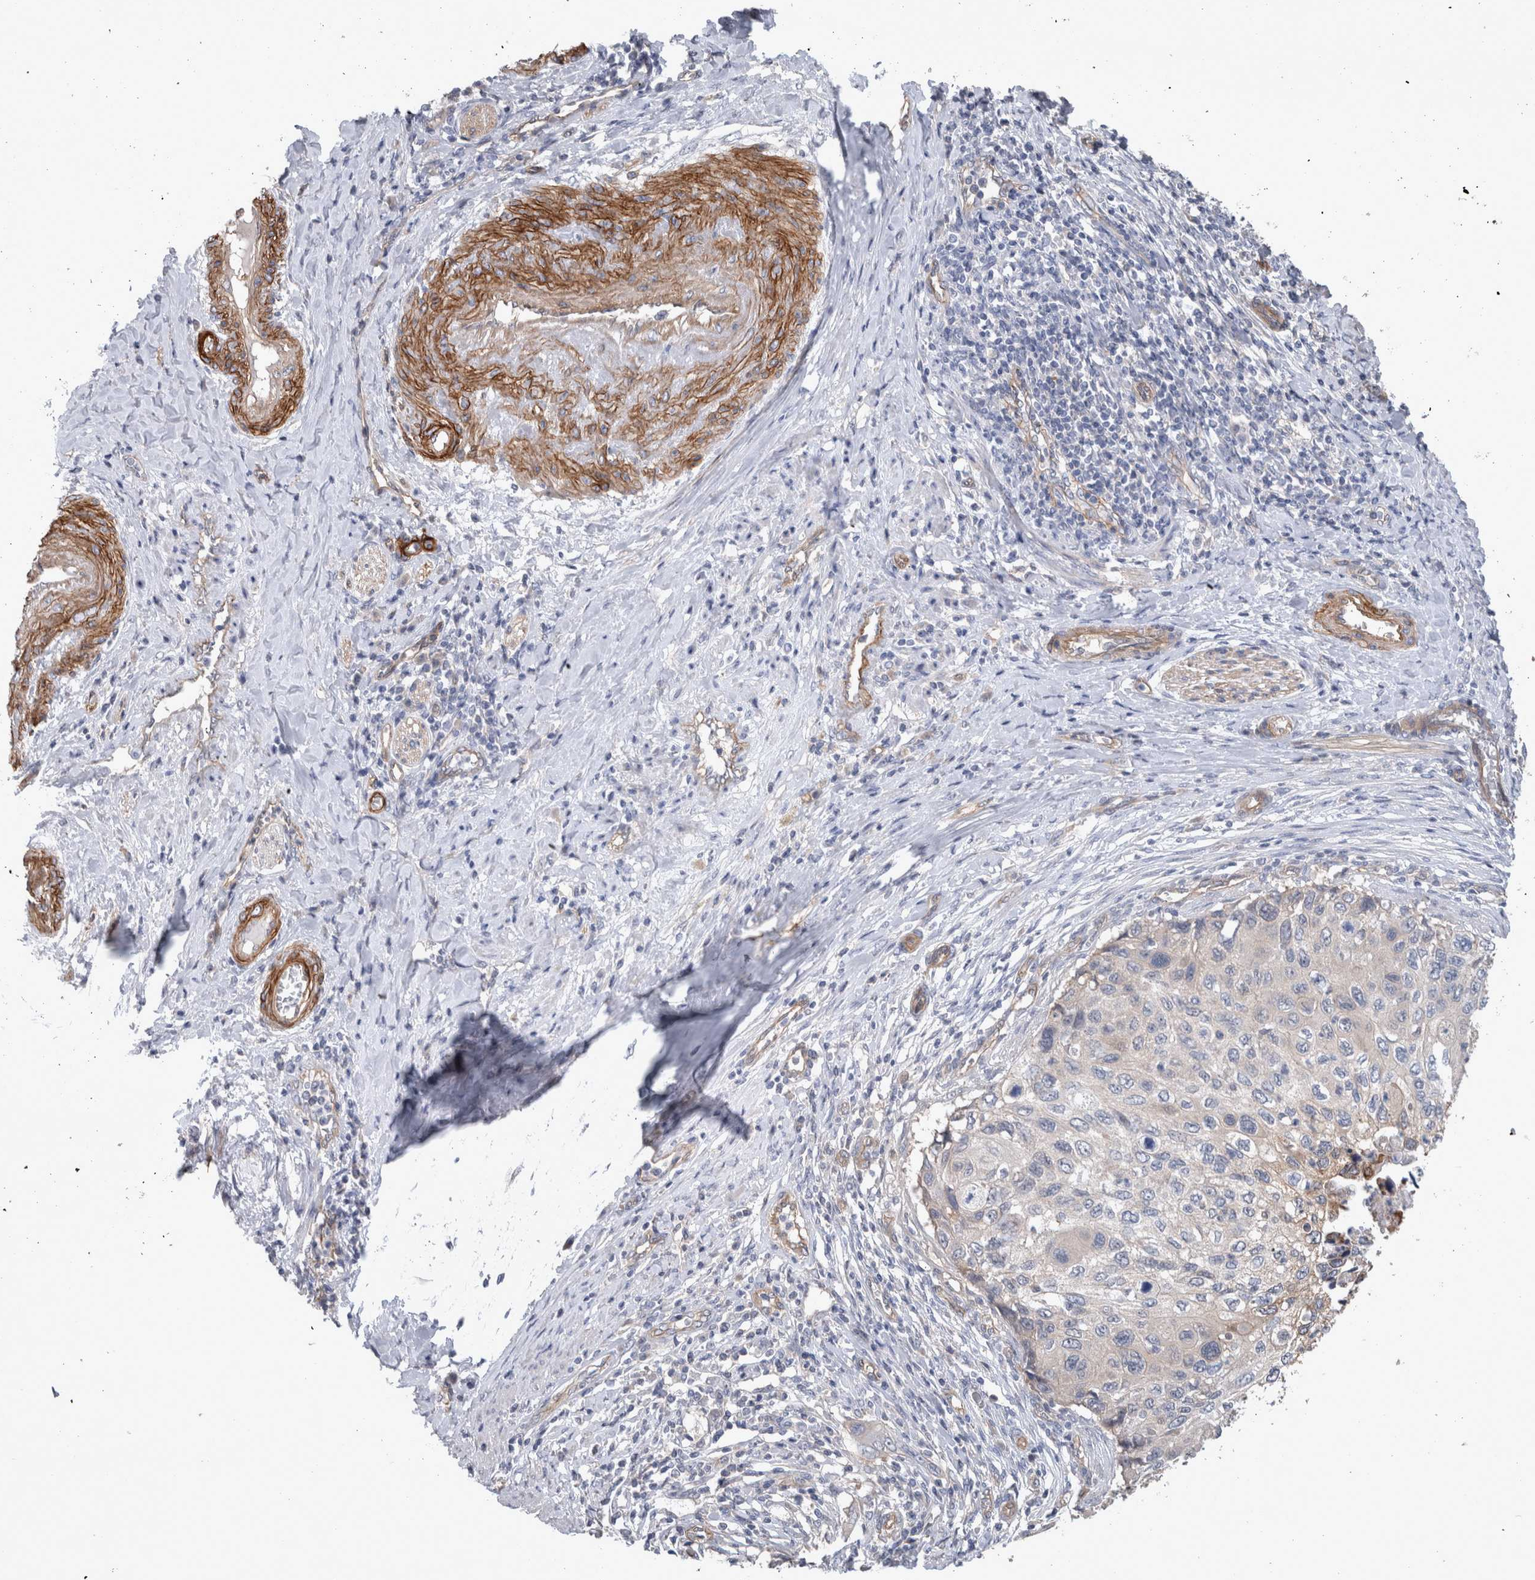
{"staining": {"intensity": "negative", "quantity": "none", "location": "none"}, "tissue": "cervical cancer", "cell_type": "Tumor cells", "image_type": "cancer", "snomed": [{"axis": "morphology", "description": "Squamous cell carcinoma, NOS"}, {"axis": "topography", "description": "Cervix"}], "caption": "Photomicrograph shows no significant protein positivity in tumor cells of cervical cancer. (DAB (3,3'-diaminobenzidine) IHC visualized using brightfield microscopy, high magnification).", "gene": "BCAM", "patient": {"sex": "female", "age": 70}}